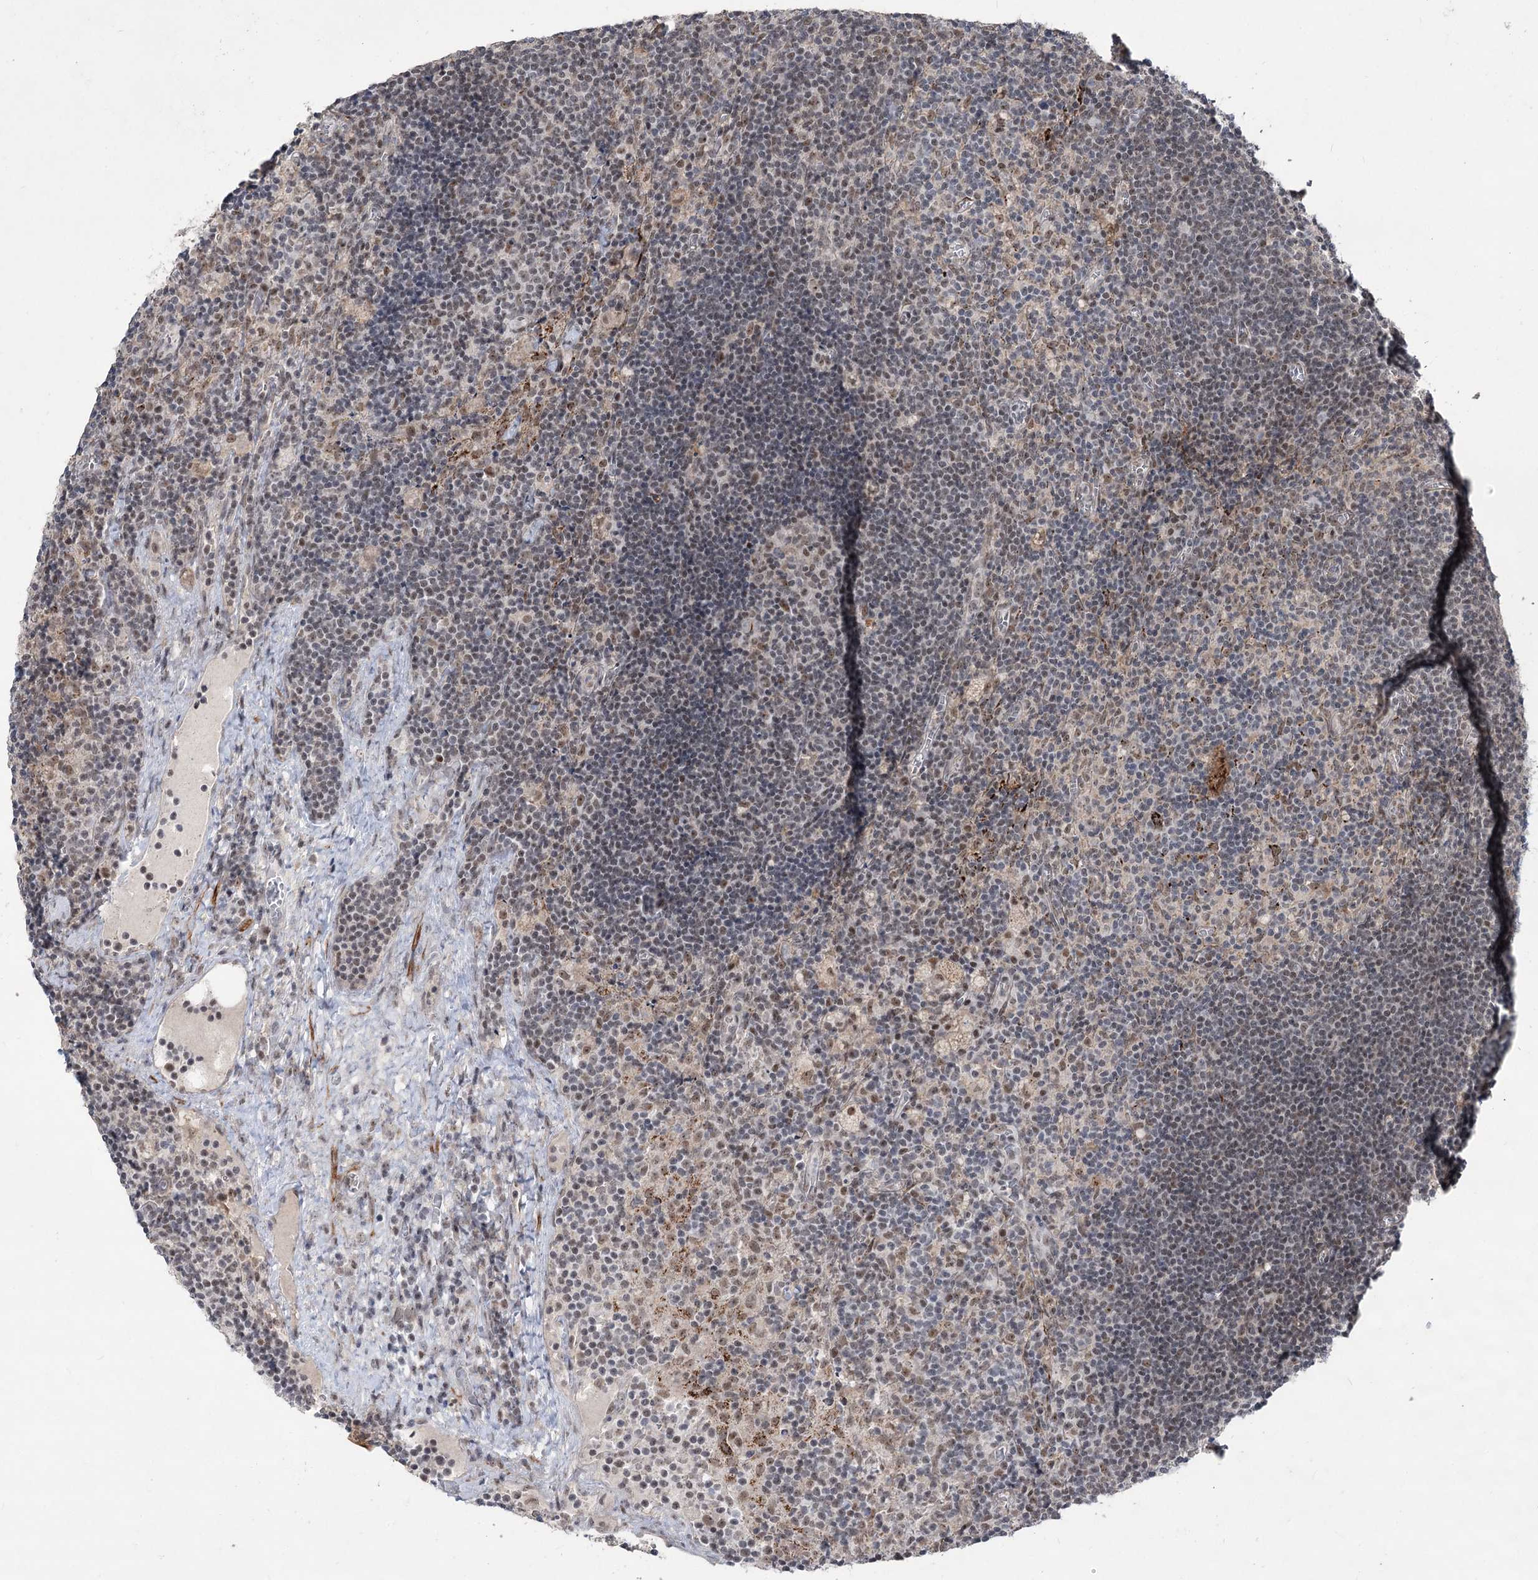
{"staining": {"intensity": "negative", "quantity": "none", "location": "none"}, "tissue": "lymph node", "cell_type": "Germinal center cells", "image_type": "normal", "snomed": [{"axis": "morphology", "description": "Normal tissue, NOS"}, {"axis": "topography", "description": "Lymph node"}], "caption": "Immunohistochemical staining of unremarkable lymph node exhibits no significant positivity in germinal center cells.", "gene": "ZSCAN23", "patient": {"sex": "male", "age": 69}}